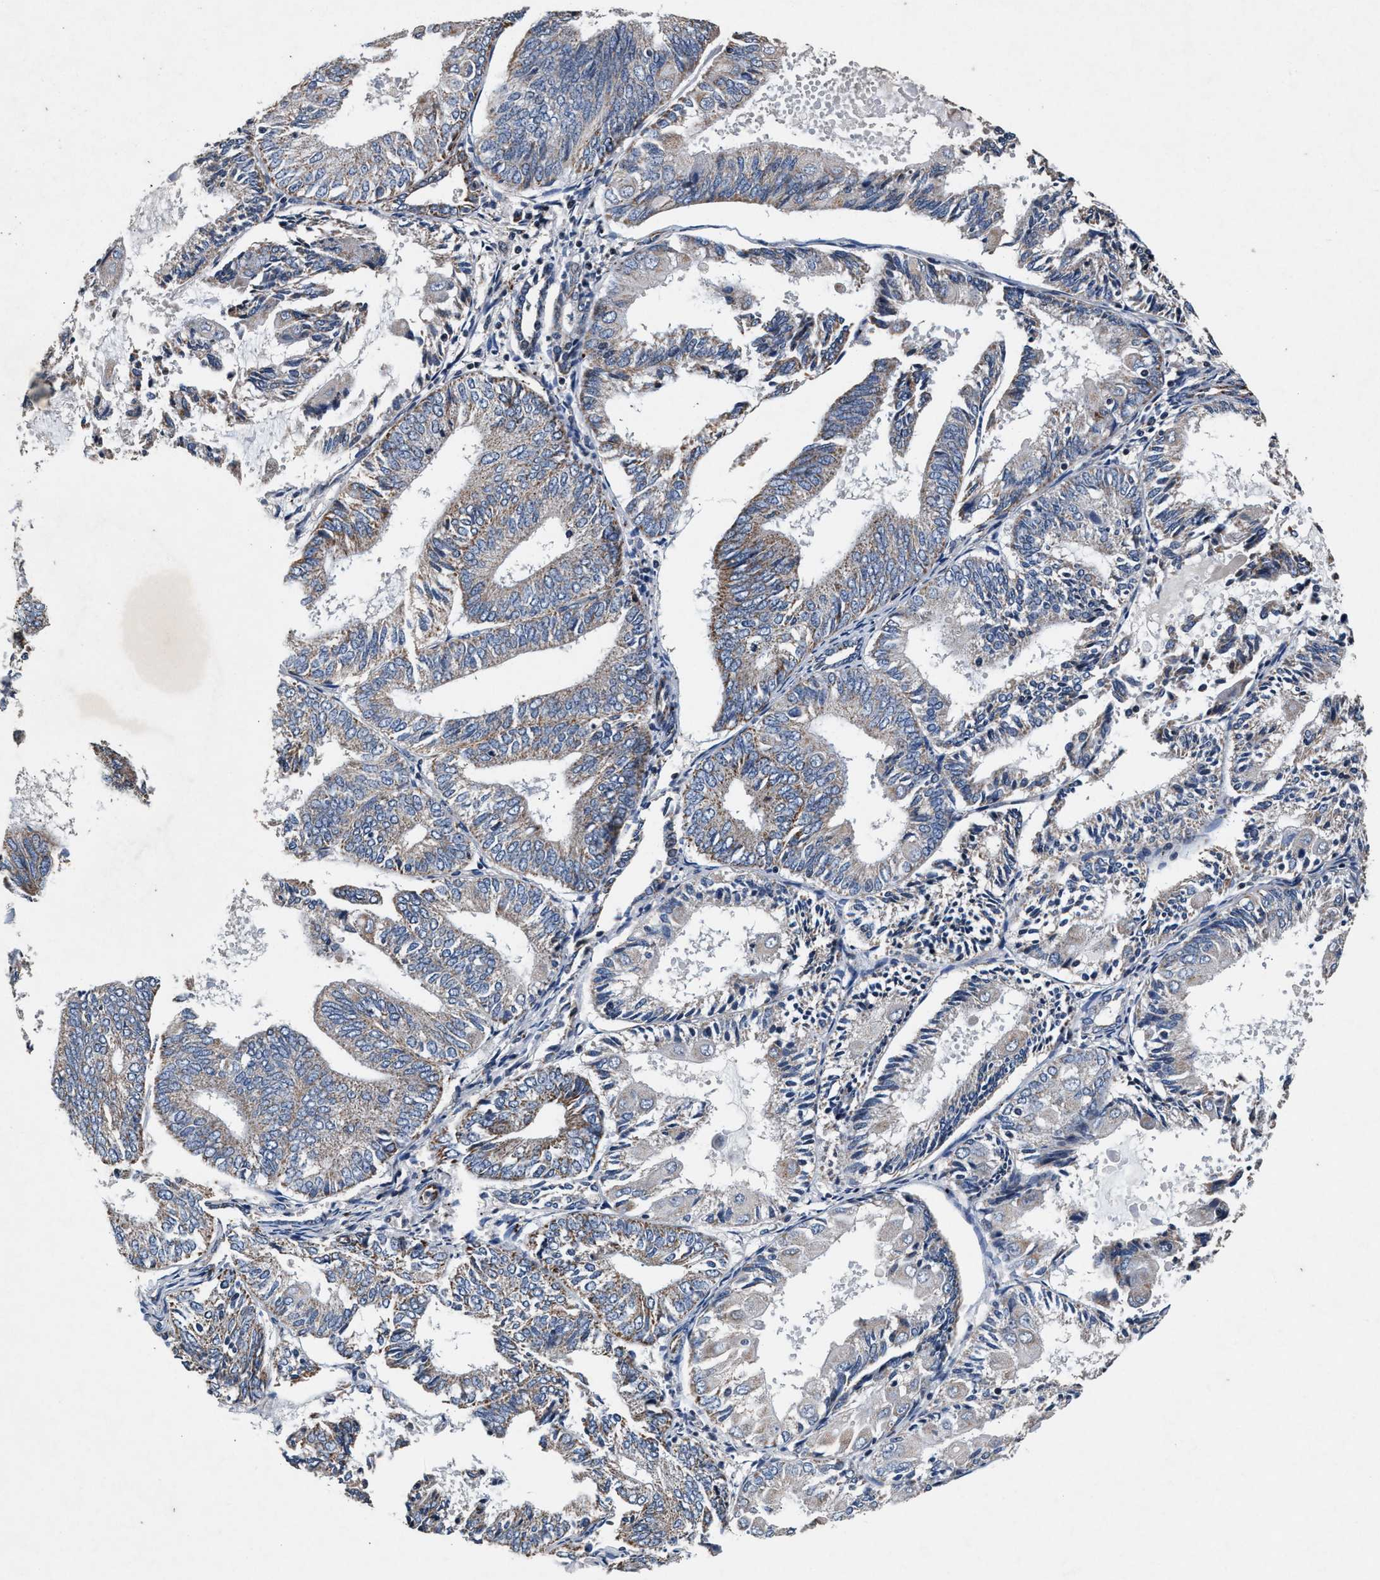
{"staining": {"intensity": "moderate", "quantity": "<25%", "location": "cytoplasmic/membranous"}, "tissue": "endometrial cancer", "cell_type": "Tumor cells", "image_type": "cancer", "snomed": [{"axis": "morphology", "description": "Adenocarcinoma, NOS"}, {"axis": "topography", "description": "Endometrium"}], "caption": "Immunohistochemical staining of endometrial adenocarcinoma reveals low levels of moderate cytoplasmic/membranous expression in about <25% of tumor cells. (Stains: DAB (3,3'-diaminobenzidine) in brown, nuclei in blue, Microscopy: brightfield microscopy at high magnification).", "gene": "PKD2L1", "patient": {"sex": "female", "age": 81}}